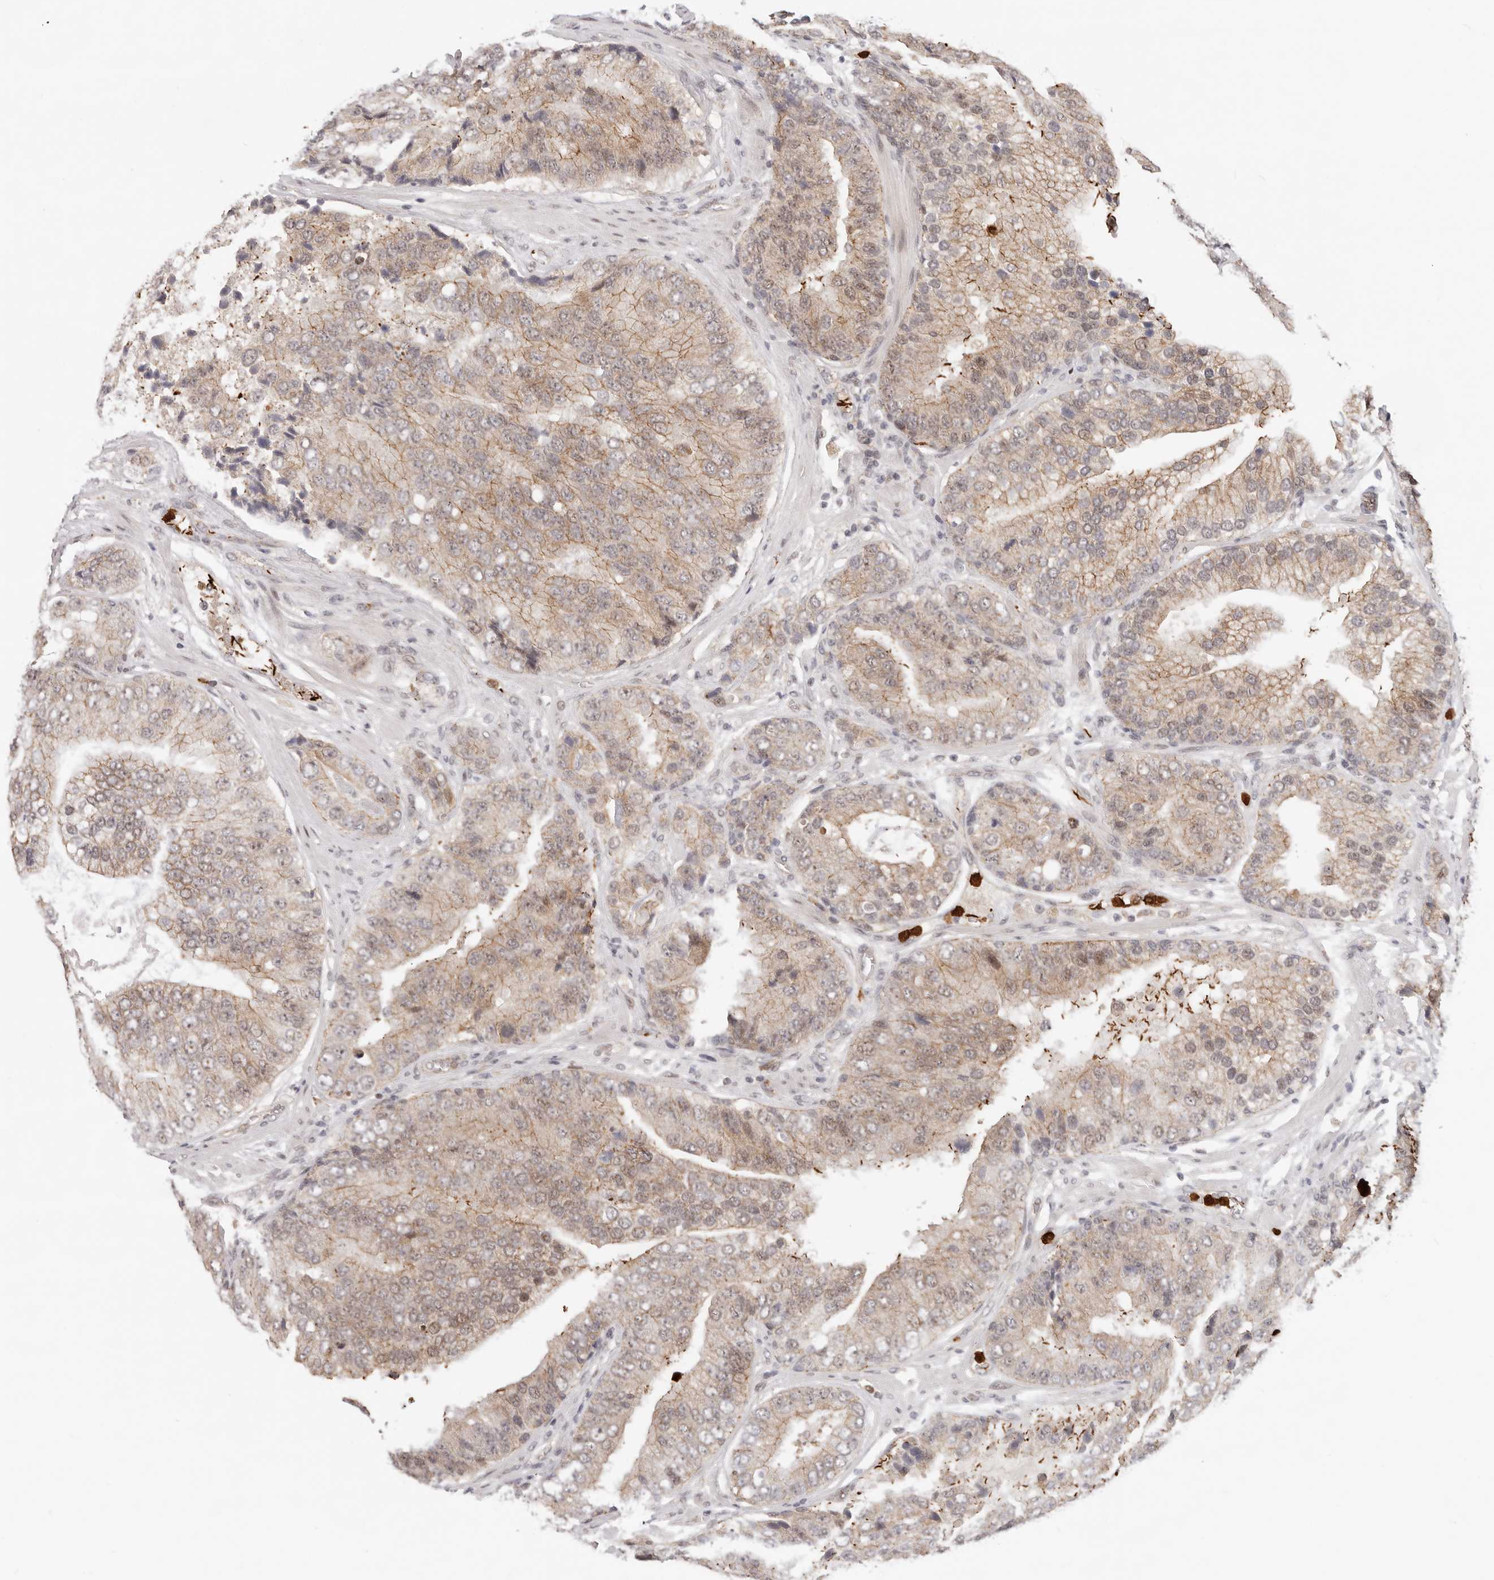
{"staining": {"intensity": "weak", "quantity": ">75%", "location": "cytoplasmic/membranous"}, "tissue": "prostate cancer", "cell_type": "Tumor cells", "image_type": "cancer", "snomed": [{"axis": "morphology", "description": "Adenocarcinoma, High grade"}, {"axis": "topography", "description": "Prostate"}], "caption": "An immunohistochemistry (IHC) micrograph of neoplastic tissue is shown. Protein staining in brown labels weak cytoplasmic/membranous positivity in prostate cancer within tumor cells.", "gene": "AFDN", "patient": {"sex": "male", "age": 70}}